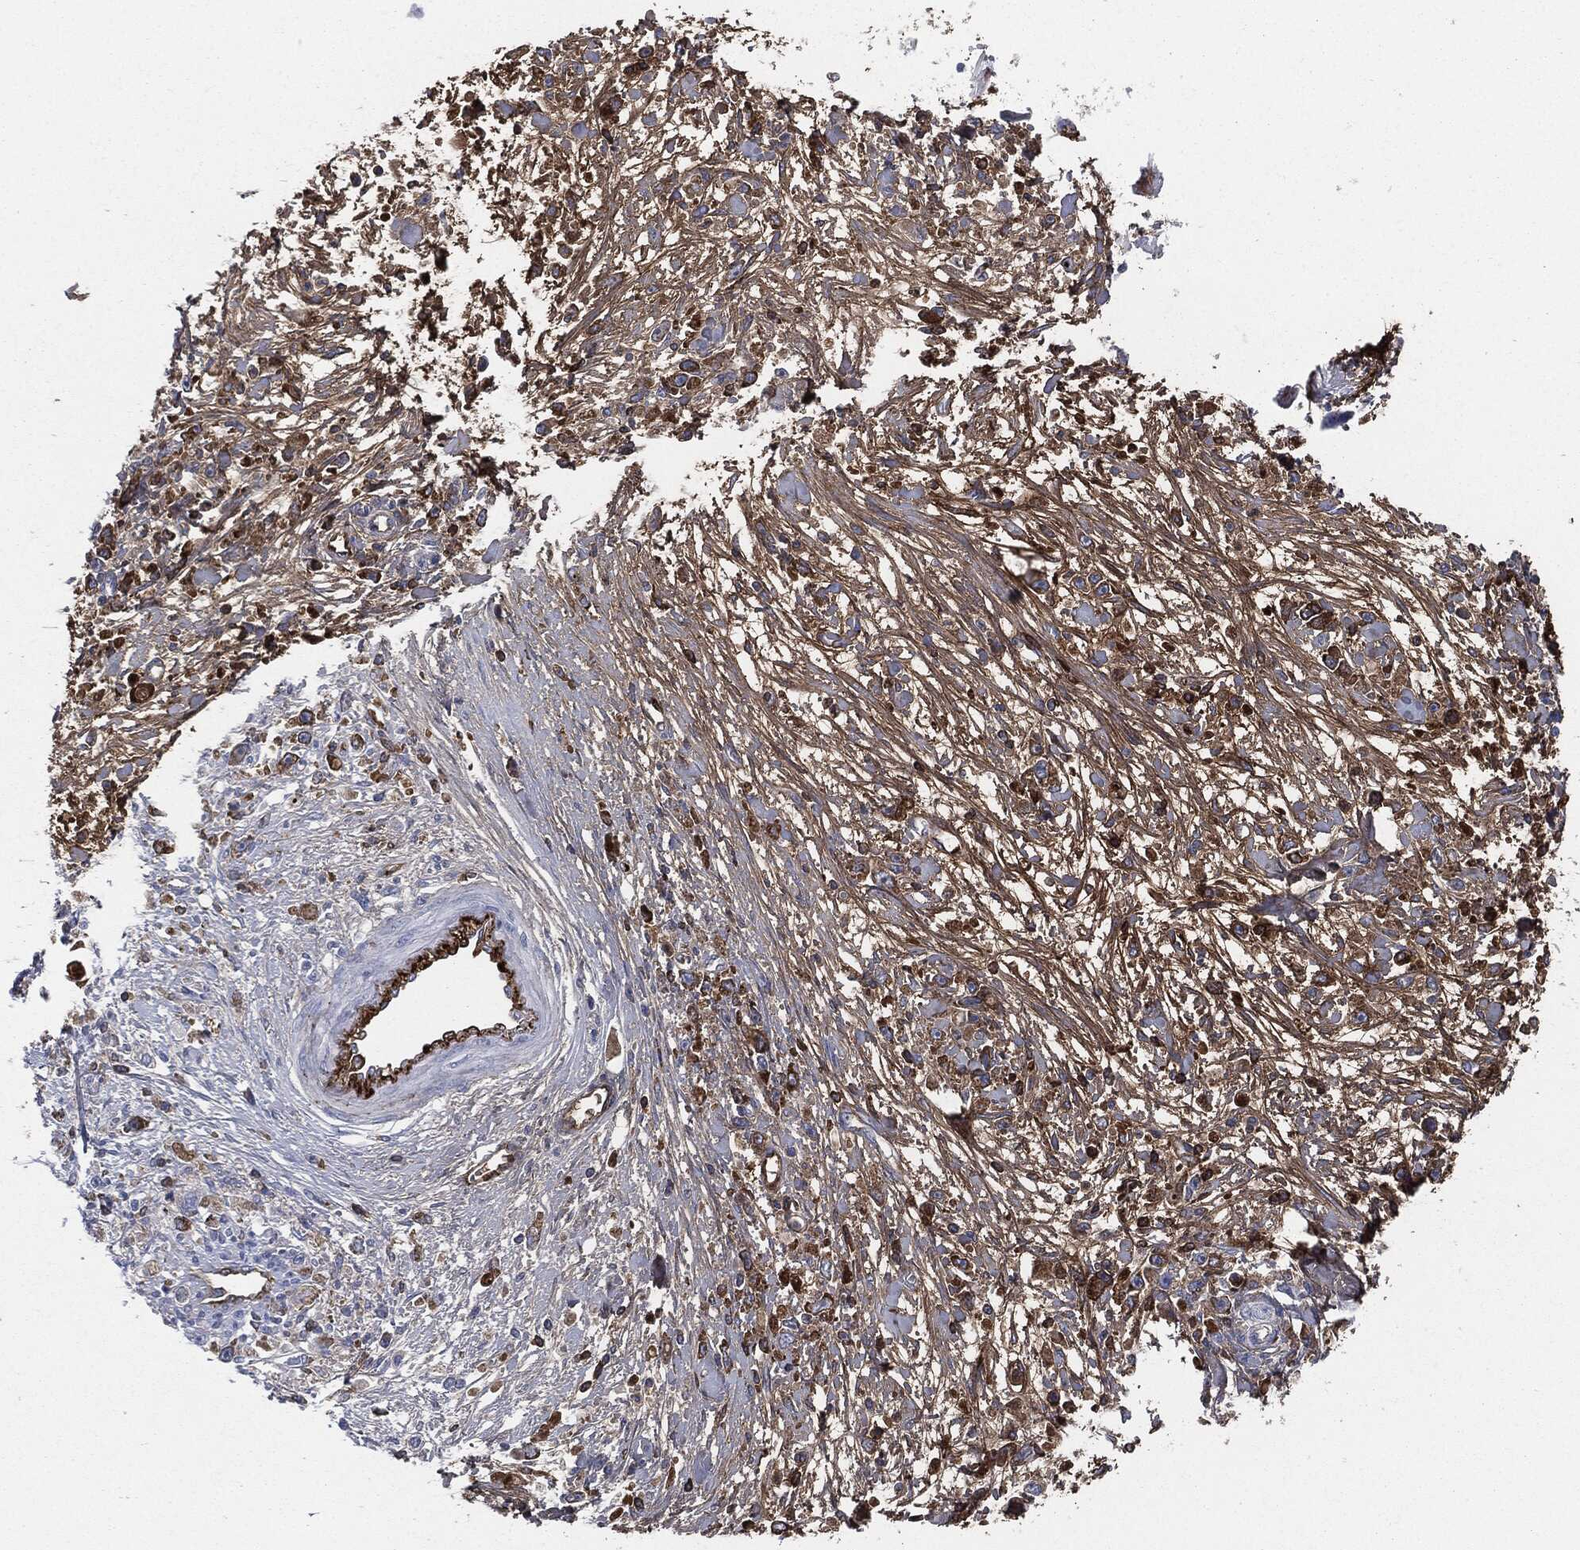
{"staining": {"intensity": "strong", "quantity": "<25%", "location": "cytoplasmic/membranous"}, "tissue": "stomach cancer", "cell_type": "Tumor cells", "image_type": "cancer", "snomed": [{"axis": "morphology", "description": "Adenocarcinoma, NOS"}, {"axis": "topography", "description": "Stomach"}], "caption": "Immunohistochemical staining of human stomach cancer demonstrates medium levels of strong cytoplasmic/membranous protein staining in approximately <25% of tumor cells.", "gene": "APOB", "patient": {"sex": "female", "age": 59}}